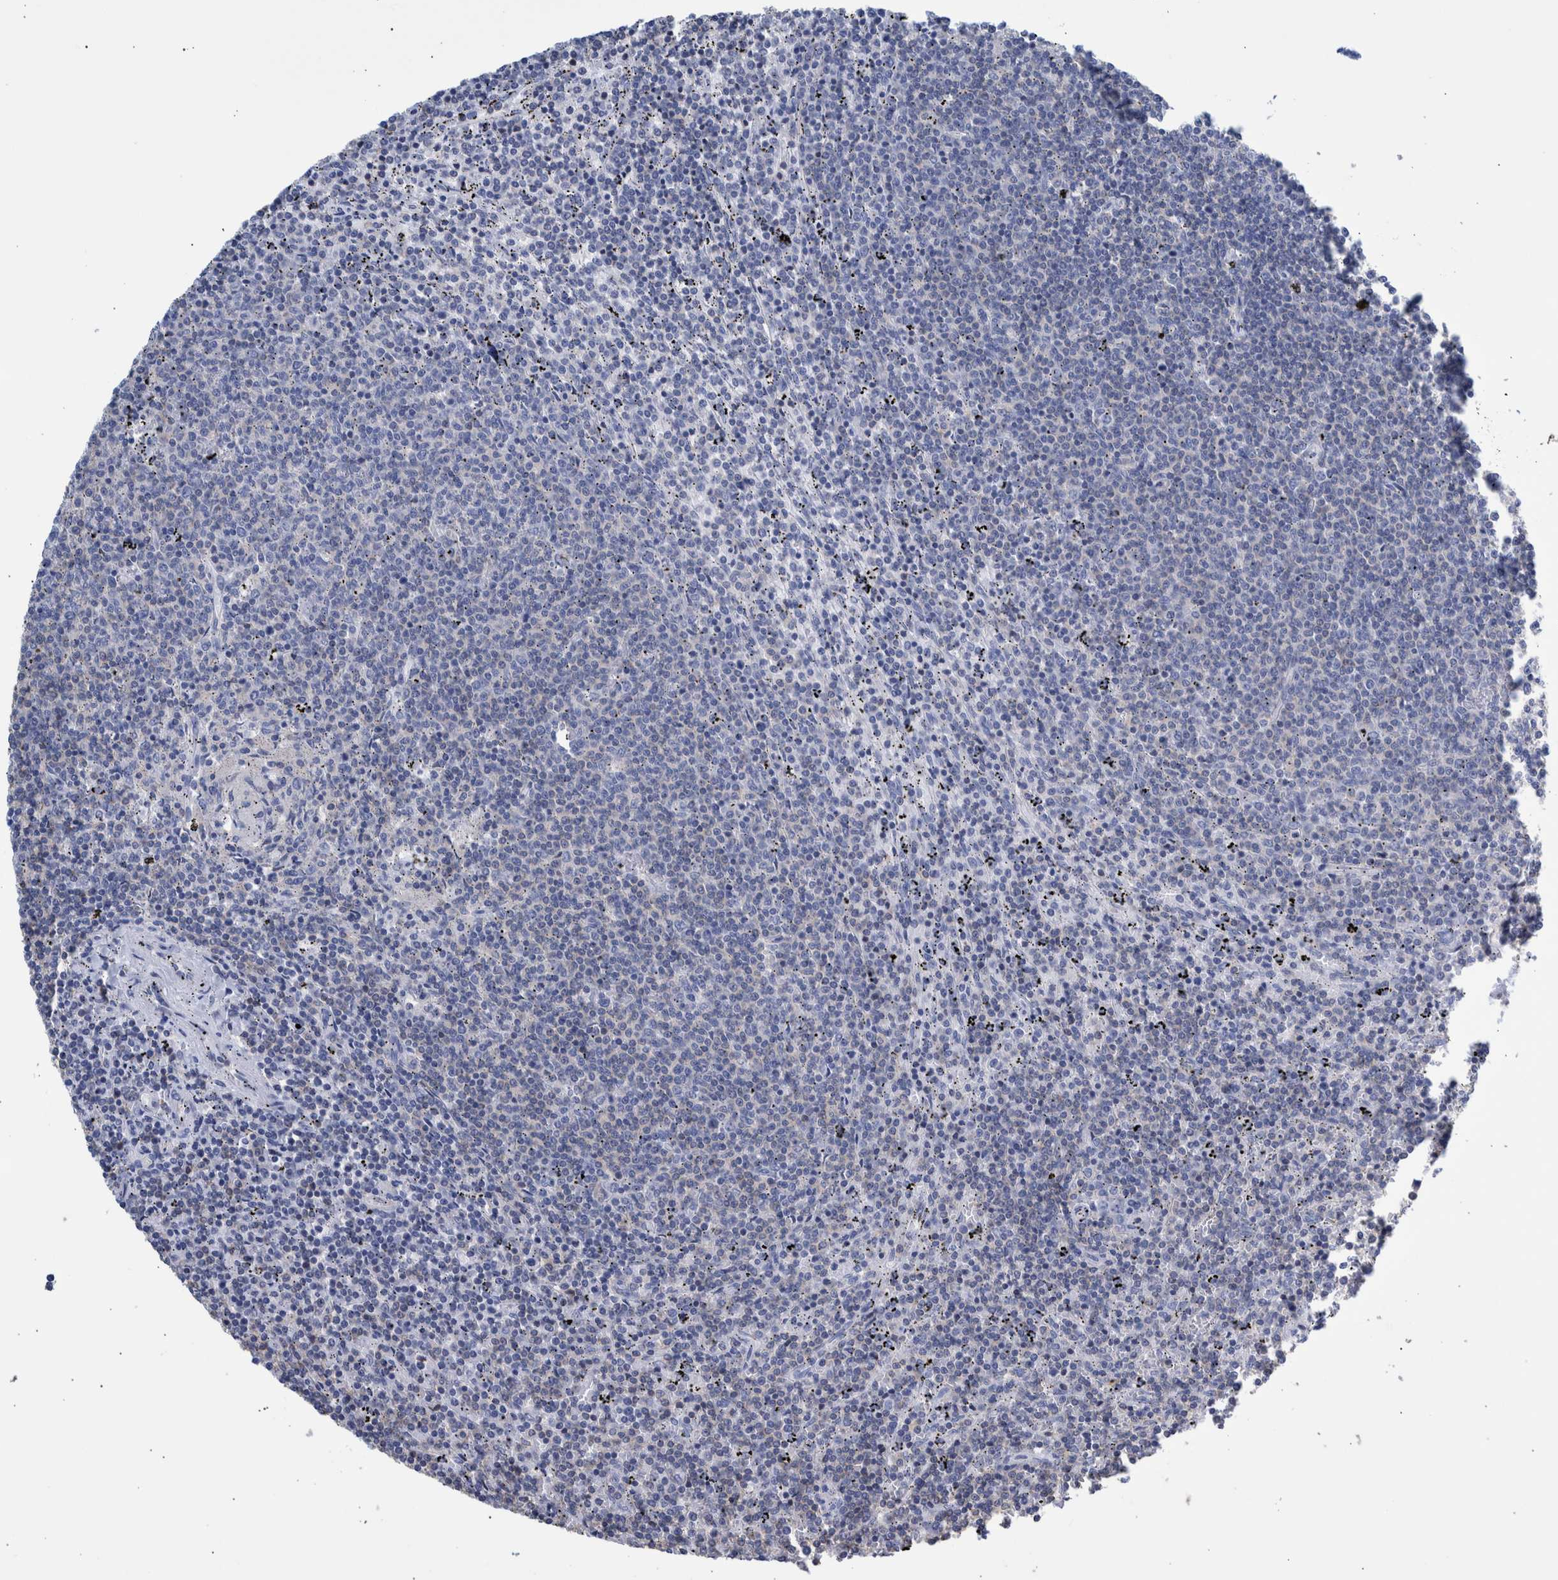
{"staining": {"intensity": "negative", "quantity": "none", "location": "none"}, "tissue": "lymphoma", "cell_type": "Tumor cells", "image_type": "cancer", "snomed": [{"axis": "morphology", "description": "Malignant lymphoma, non-Hodgkin's type, Low grade"}, {"axis": "topography", "description": "Spleen"}], "caption": "Immunohistochemistry of lymphoma exhibits no staining in tumor cells.", "gene": "PPP3CC", "patient": {"sex": "female", "age": 50}}